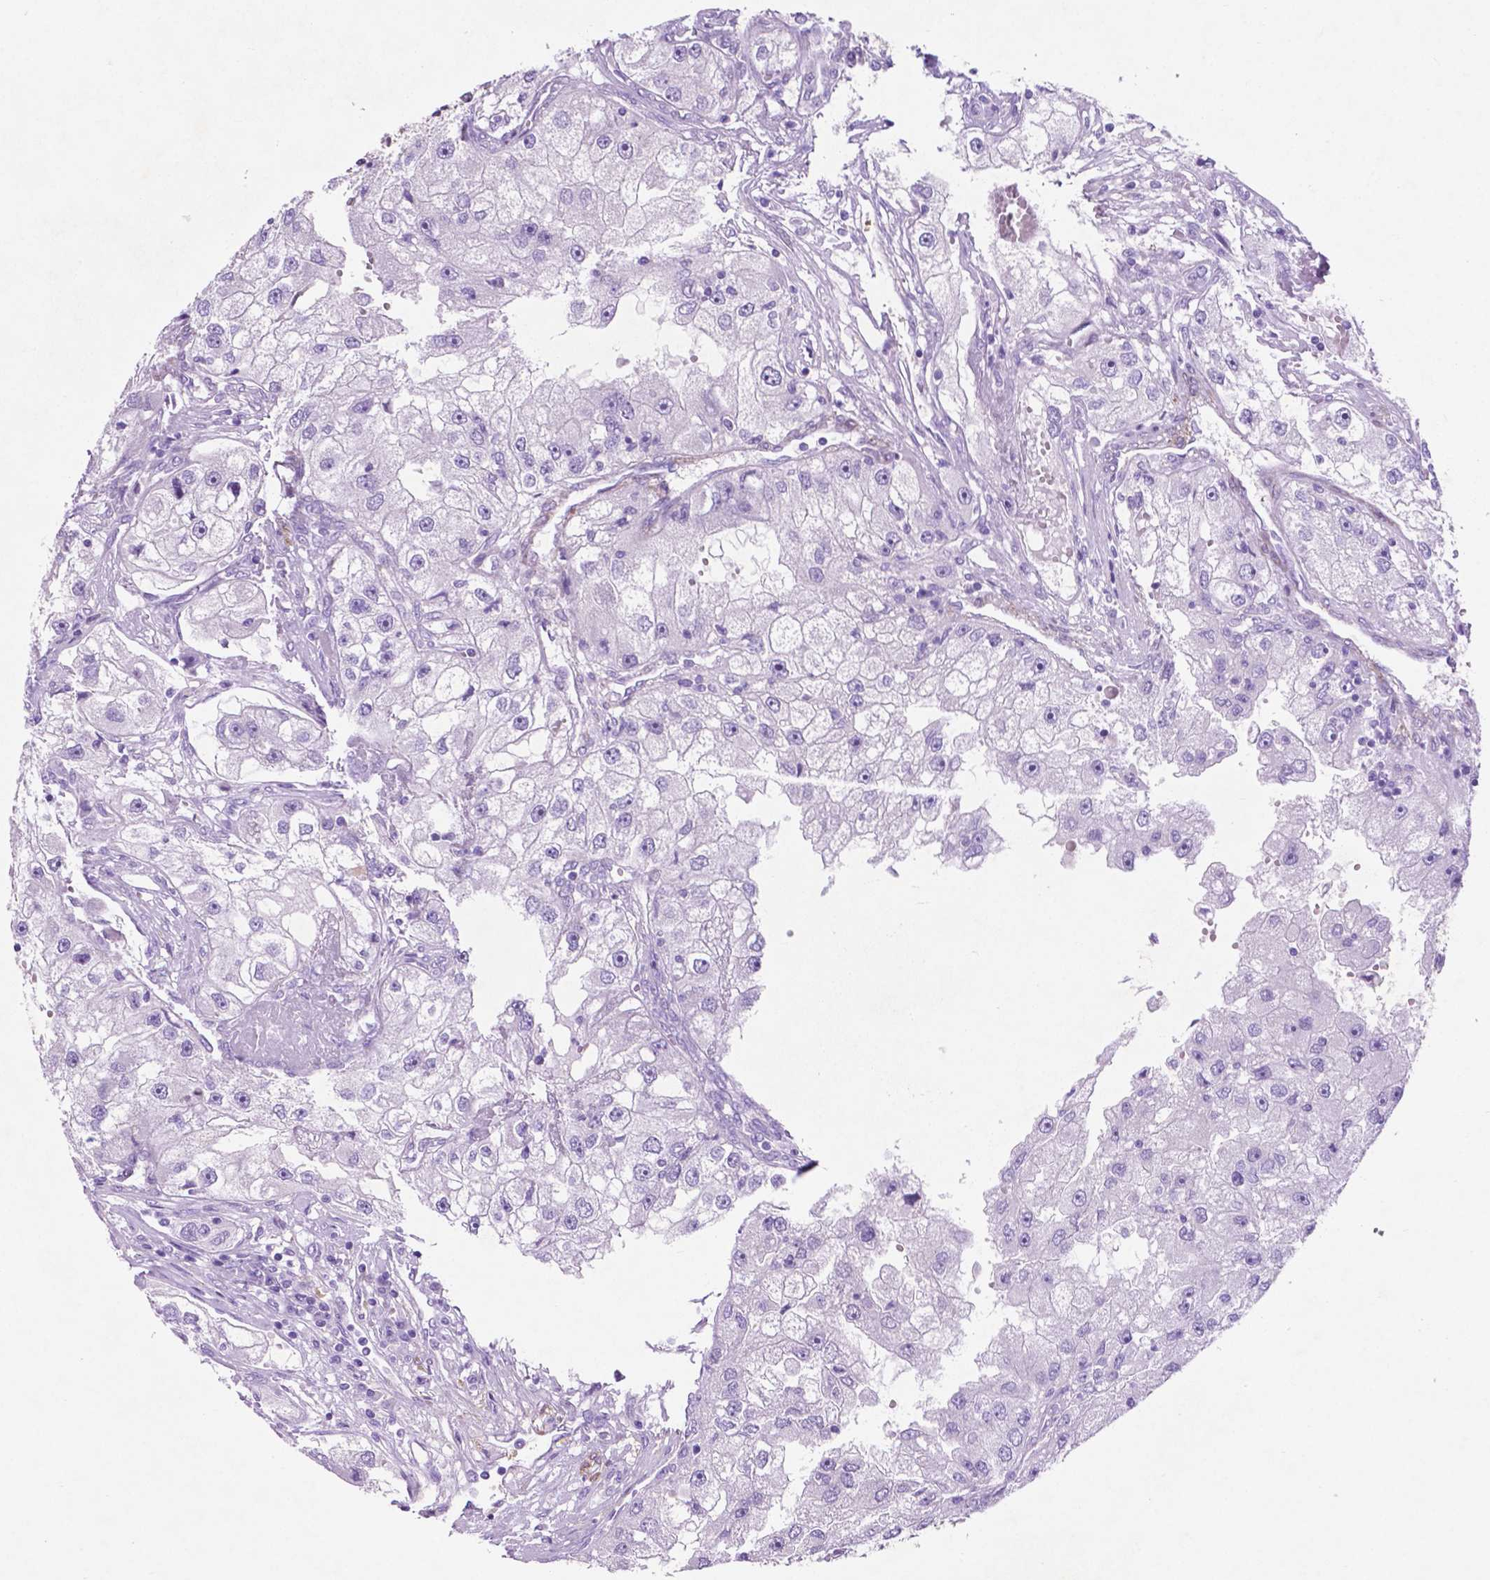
{"staining": {"intensity": "negative", "quantity": "none", "location": "none"}, "tissue": "renal cancer", "cell_type": "Tumor cells", "image_type": "cancer", "snomed": [{"axis": "morphology", "description": "Adenocarcinoma, NOS"}, {"axis": "topography", "description": "Kidney"}], "caption": "Histopathology image shows no significant protein expression in tumor cells of renal adenocarcinoma.", "gene": "ASPG", "patient": {"sex": "male", "age": 63}}